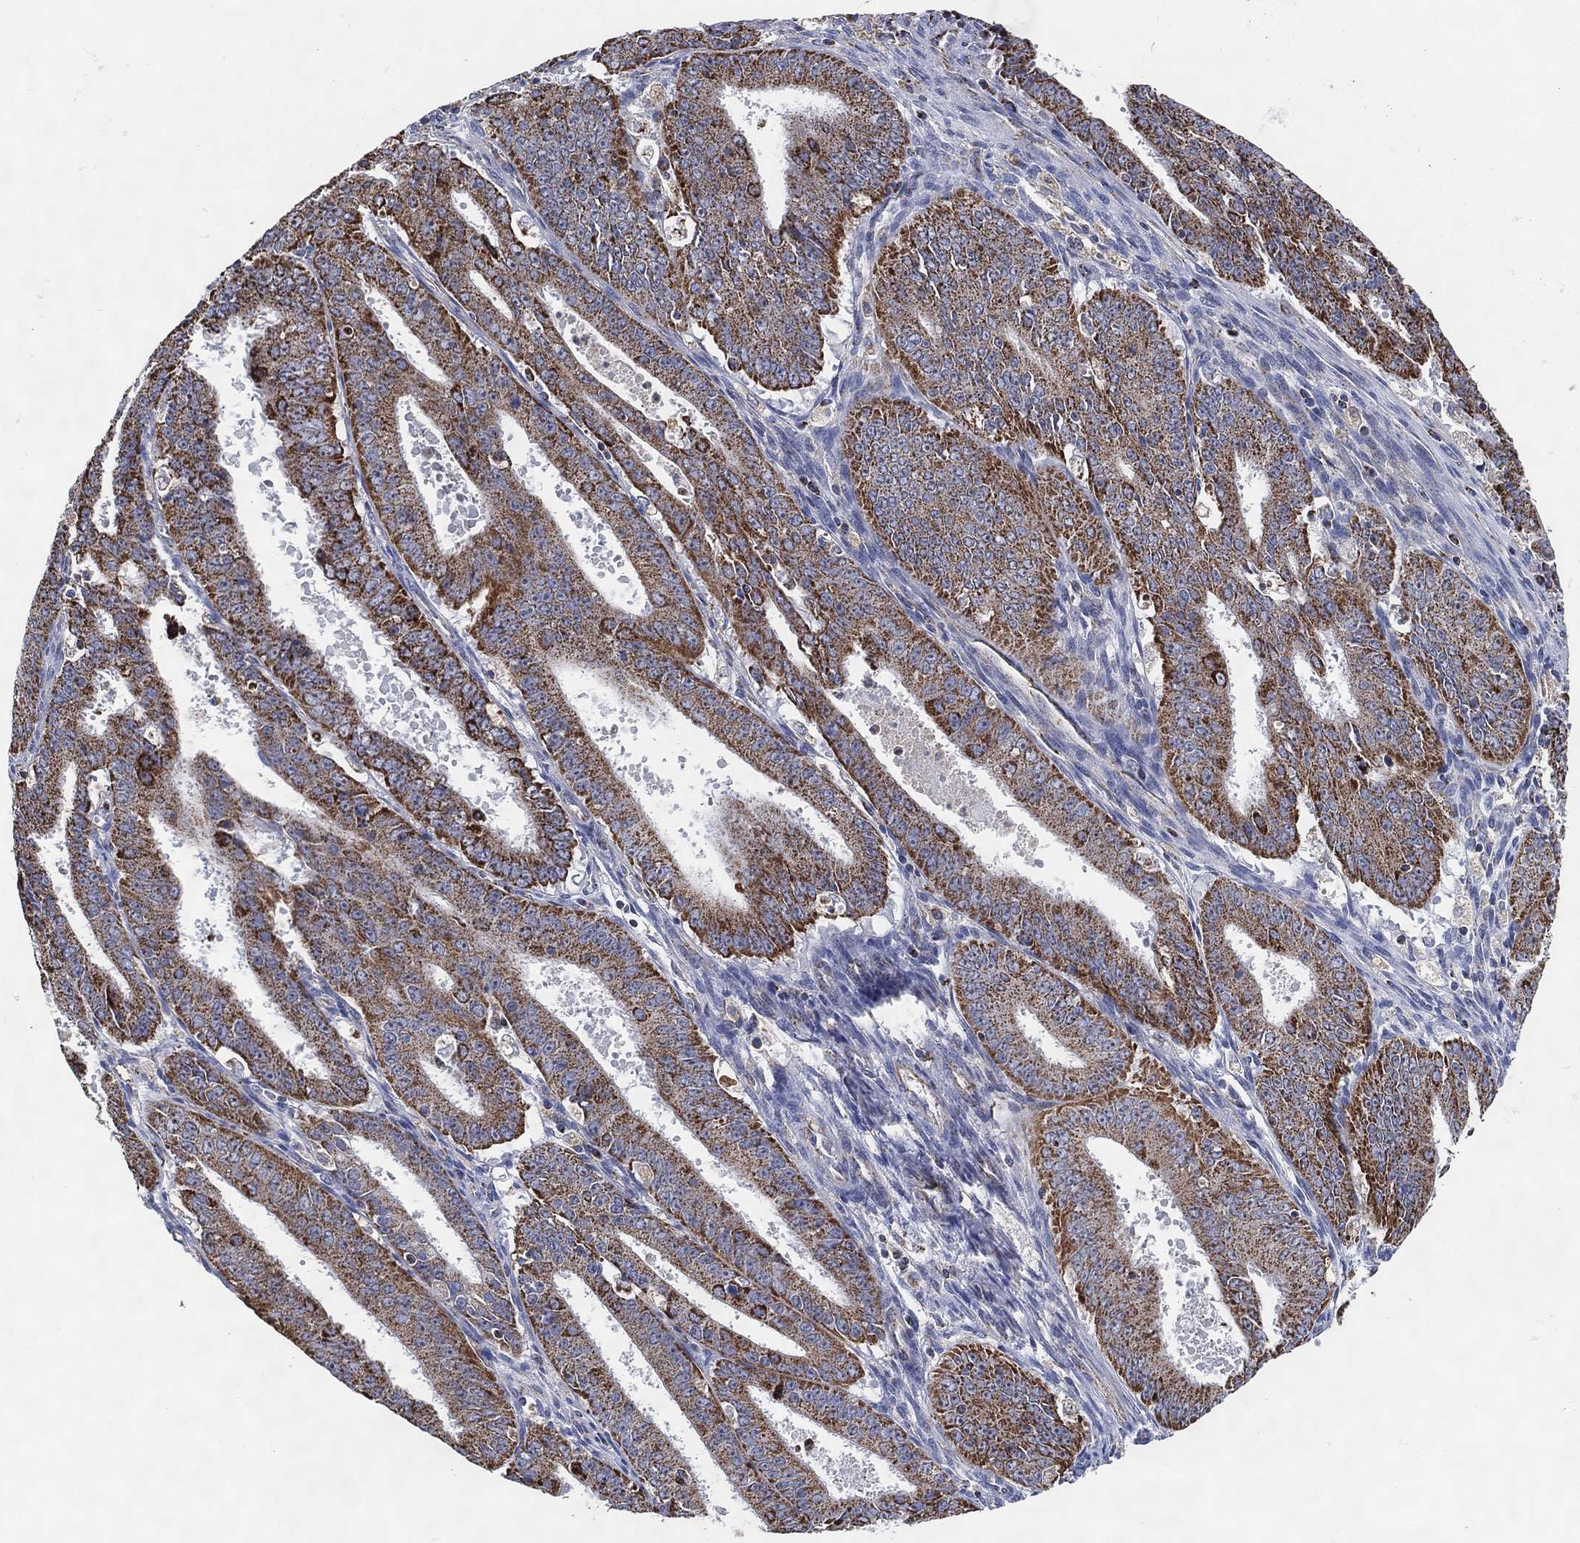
{"staining": {"intensity": "strong", "quantity": ">75%", "location": "cytoplasmic/membranous"}, "tissue": "ovarian cancer", "cell_type": "Tumor cells", "image_type": "cancer", "snomed": [{"axis": "morphology", "description": "Carcinoma, endometroid"}, {"axis": "topography", "description": "Ovary"}], "caption": "Immunohistochemical staining of ovarian cancer reveals high levels of strong cytoplasmic/membranous expression in about >75% of tumor cells.", "gene": "GCAT", "patient": {"sex": "female", "age": 42}}